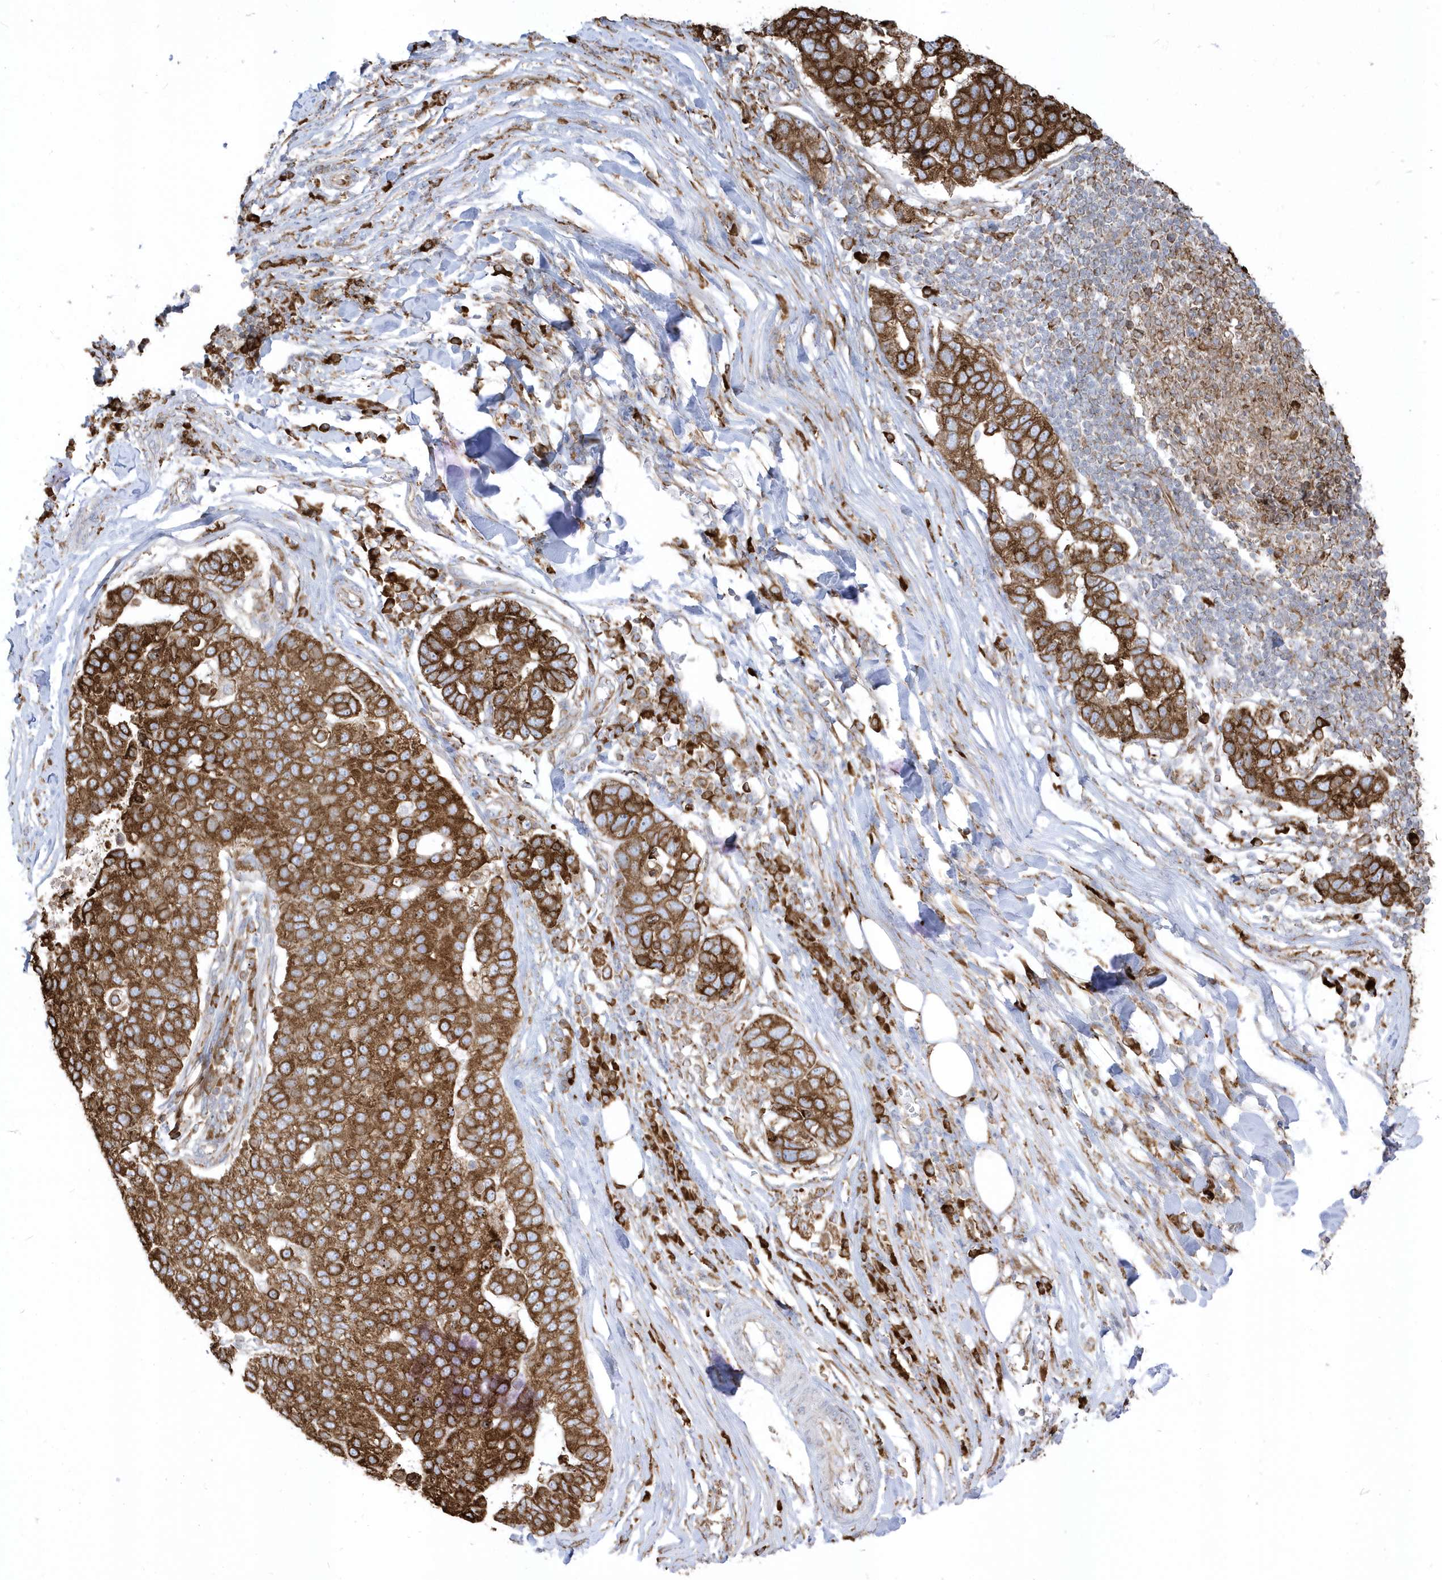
{"staining": {"intensity": "strong", "quantity": ">75%", "location": "cytoplasmic/membranous"}, "tissue": "pancreatic cancer", "cell_type": "Tumor cells", "image_type": "cancer", "snomed": [{"axis": "morphology", "description": "Adenocarcinoma, NOS"}, {"axis": "topography", "description": "Pancreas"}], "caption": "Pancreatic cancer (adenocarcinoma) stained for a protein (brown) shows strong cytoplasmic/membranous positive staining in approximately >75% of tumor cells.", "gene": "PDIA6", "patient": {"sex": "female", "age": 61}}